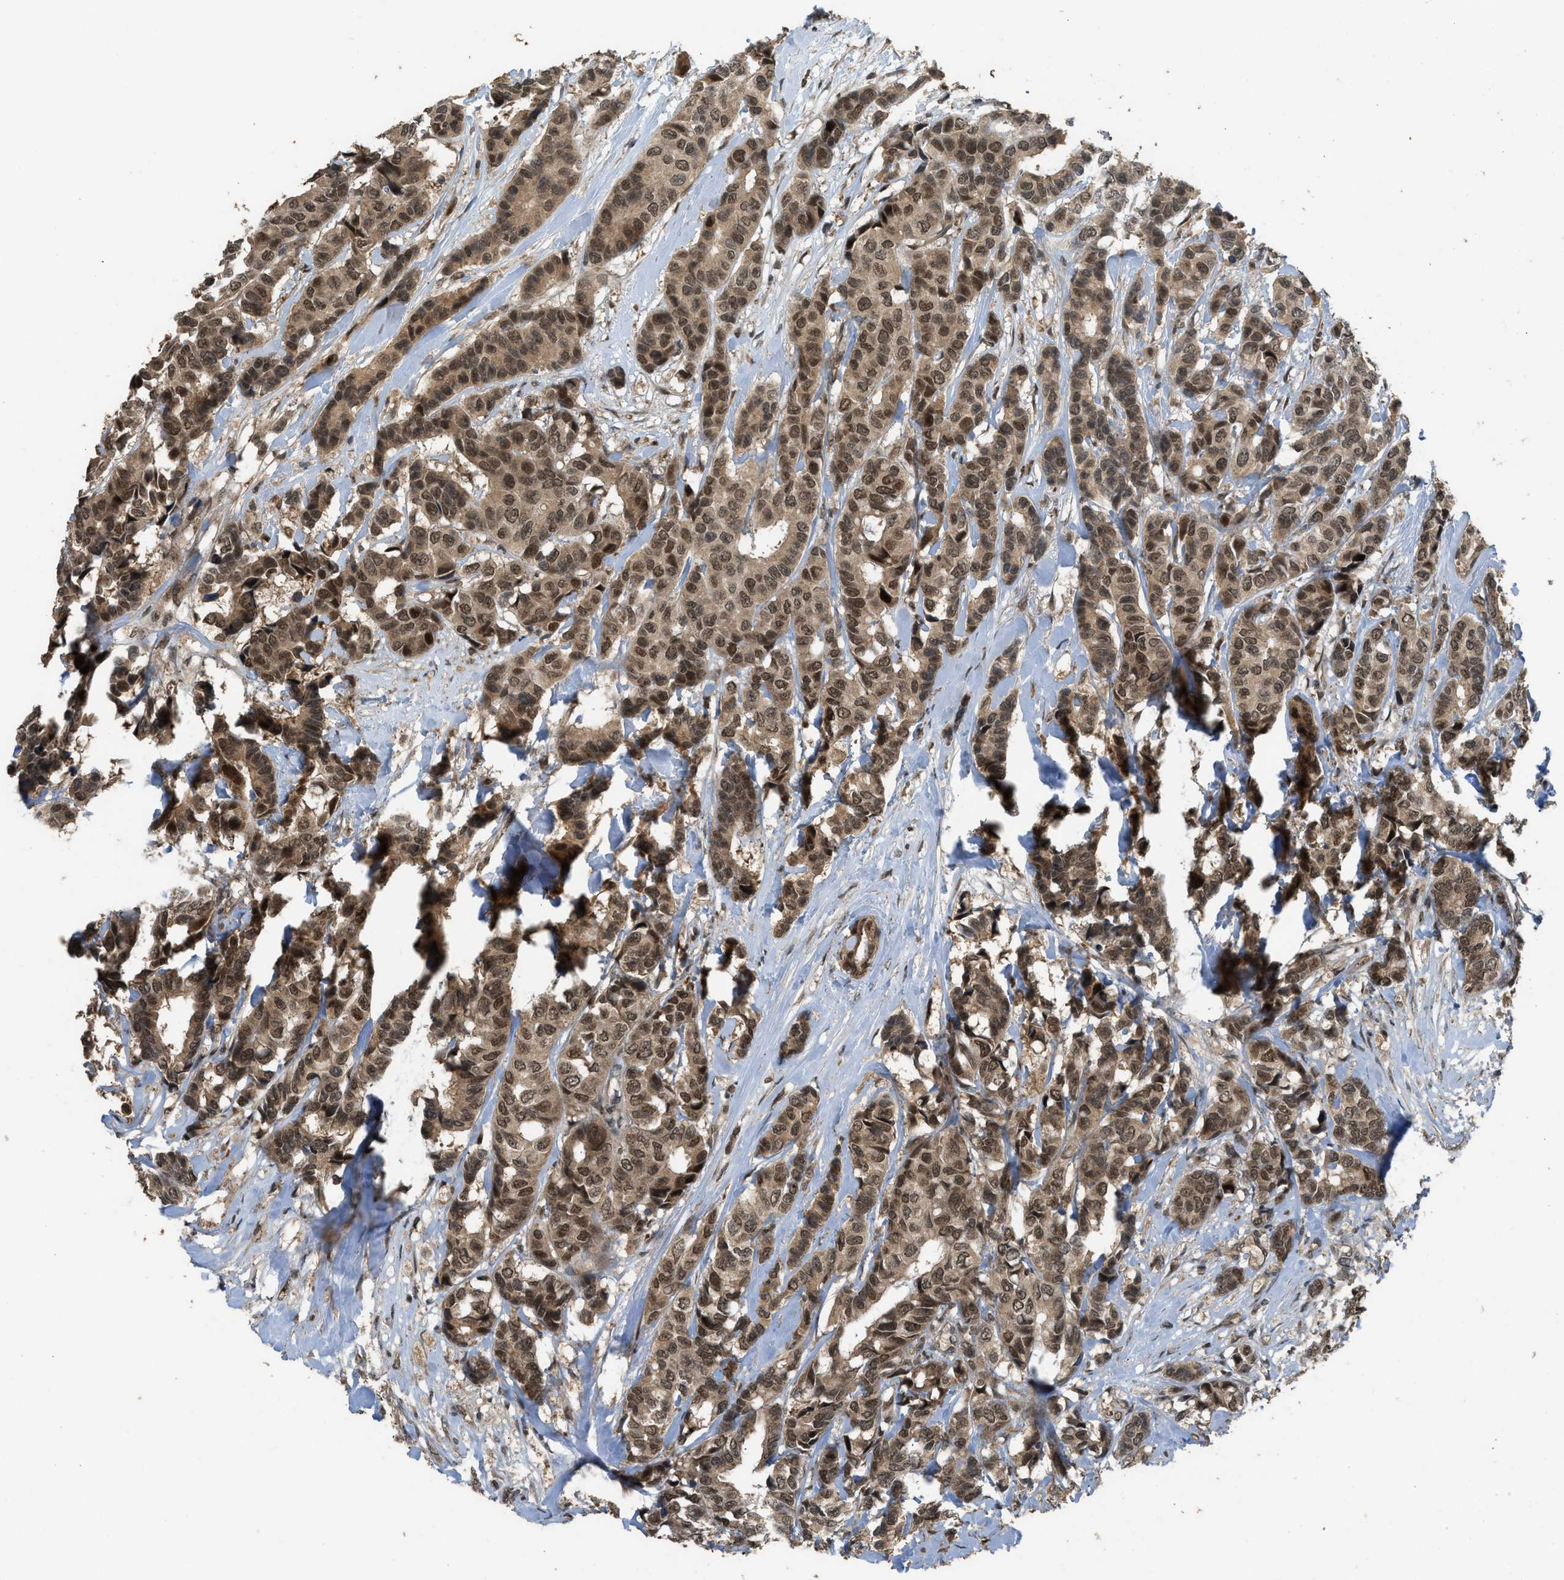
{"staining": {"intensity": "moderate", "quantity": ">75%", "location": "cytoplasmic/membranous,nuclear"}, "tissue": "breast cancer", "cell_type": "Tumor cells", "image_type": "cancer", "snomed": [{"axis": "morphology", "description": "Duct carcinoma"}, {"axis": "topography", "description": "Breast"}], "caption": "Immunohistochemistry (DAB (3,3'-diaminobenzidine)) staining of breast cancer reveals moderate cytoplasmic/membranous and nuclear protein positivity in approximately >75% of tumor cells.", "gene": "GET1", "patient": {"sex": "female", "age": 87}}